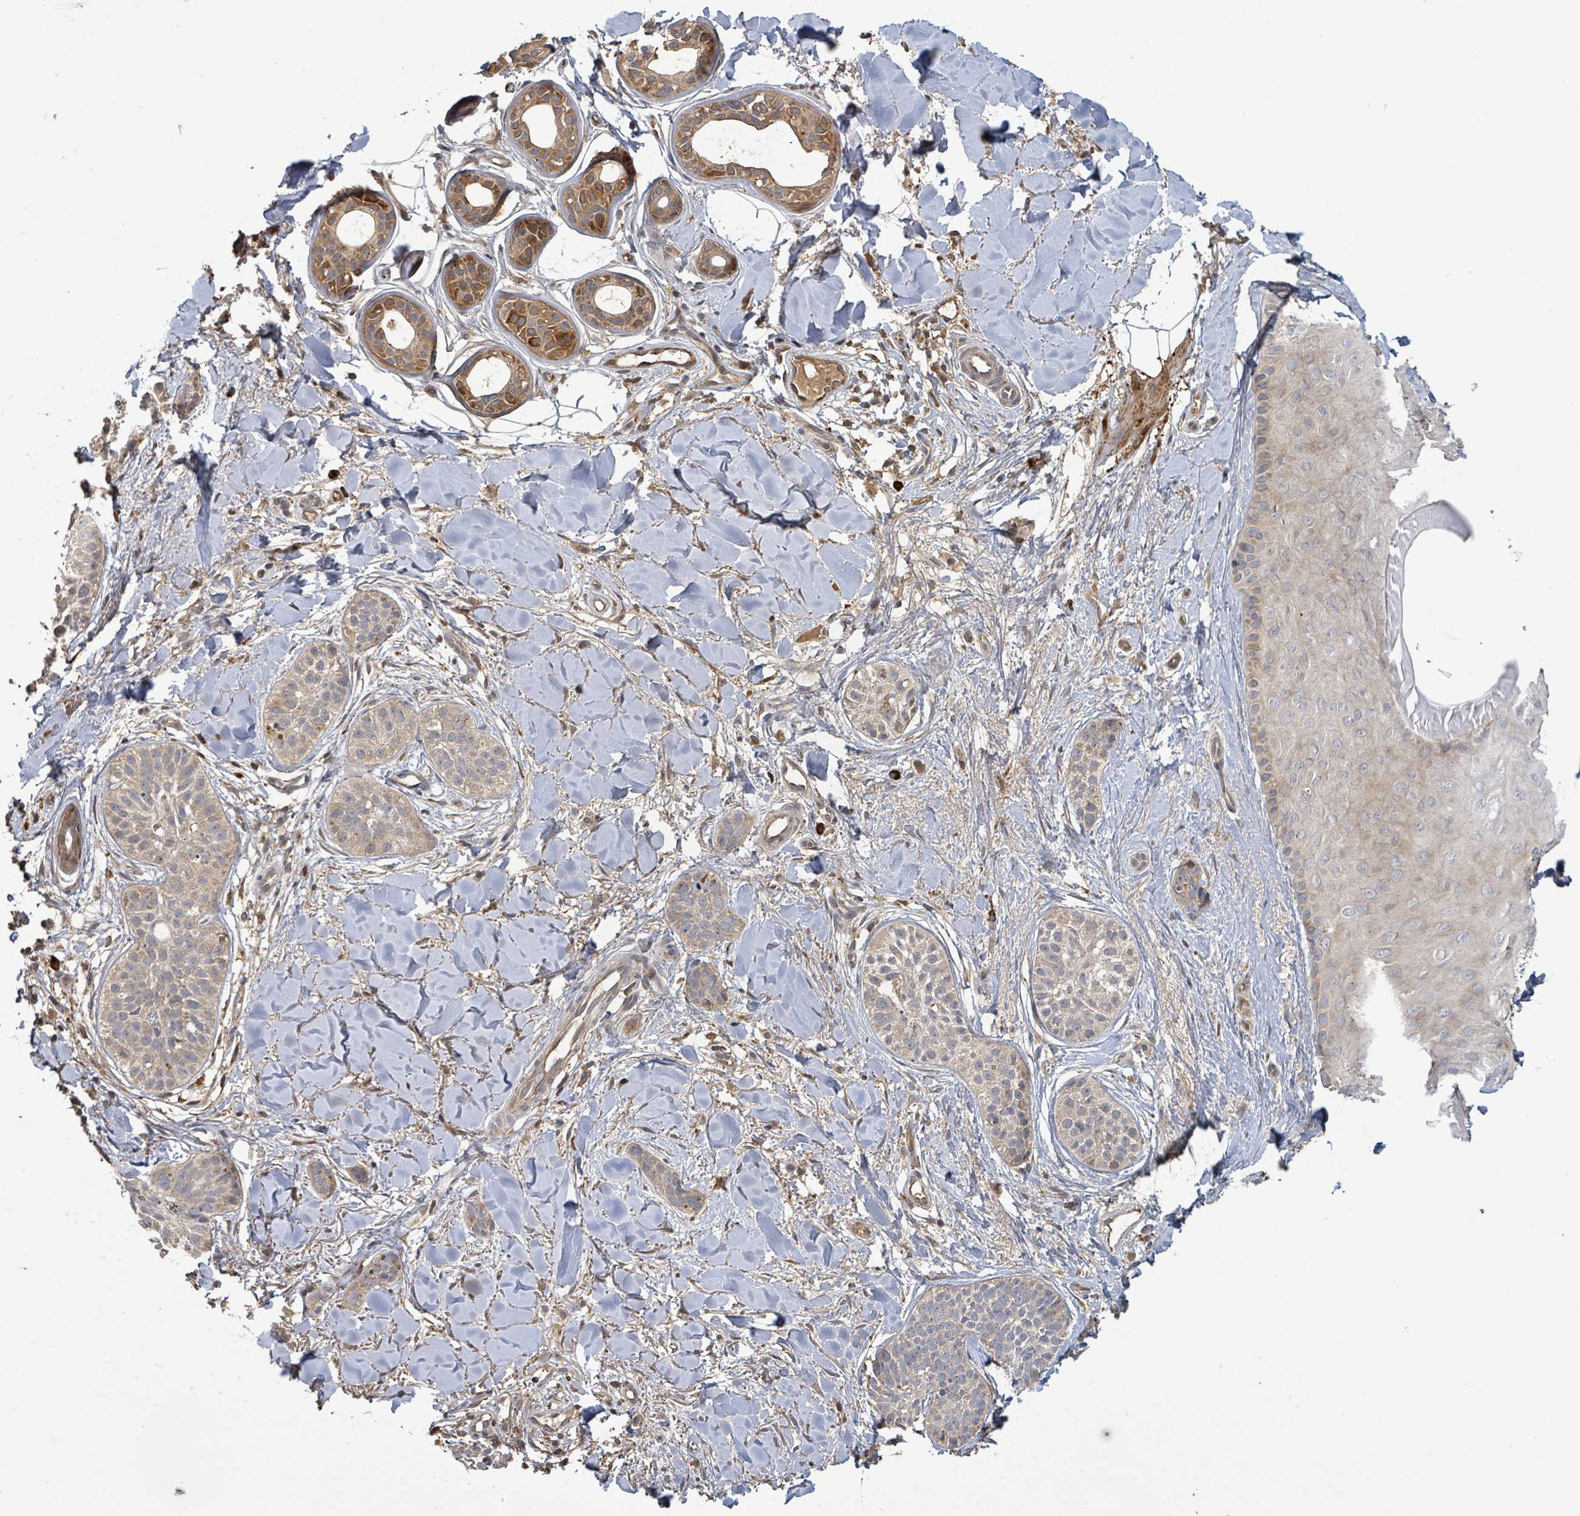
{"staining": {"intensity": "weak", "quantity": "25%-75%", "location": "cytoplasmic/membranous"}, "tissue": "skin cancer", "cell_type": "Tumor cells", "image_type": "cancer", "snomed": [{"axis": "morphology", "description": "Basal cell carcinoma"}, {"axis": "topography", "description": "Skin"}], "caption": "The image shows staining of skin basal cell carcinoma, revealing weak cytoplasmic/membranous protein expression (brown color) within tumor cells.", "gene": "STARD4", "patient": {"sex": "male", "age": 52}}